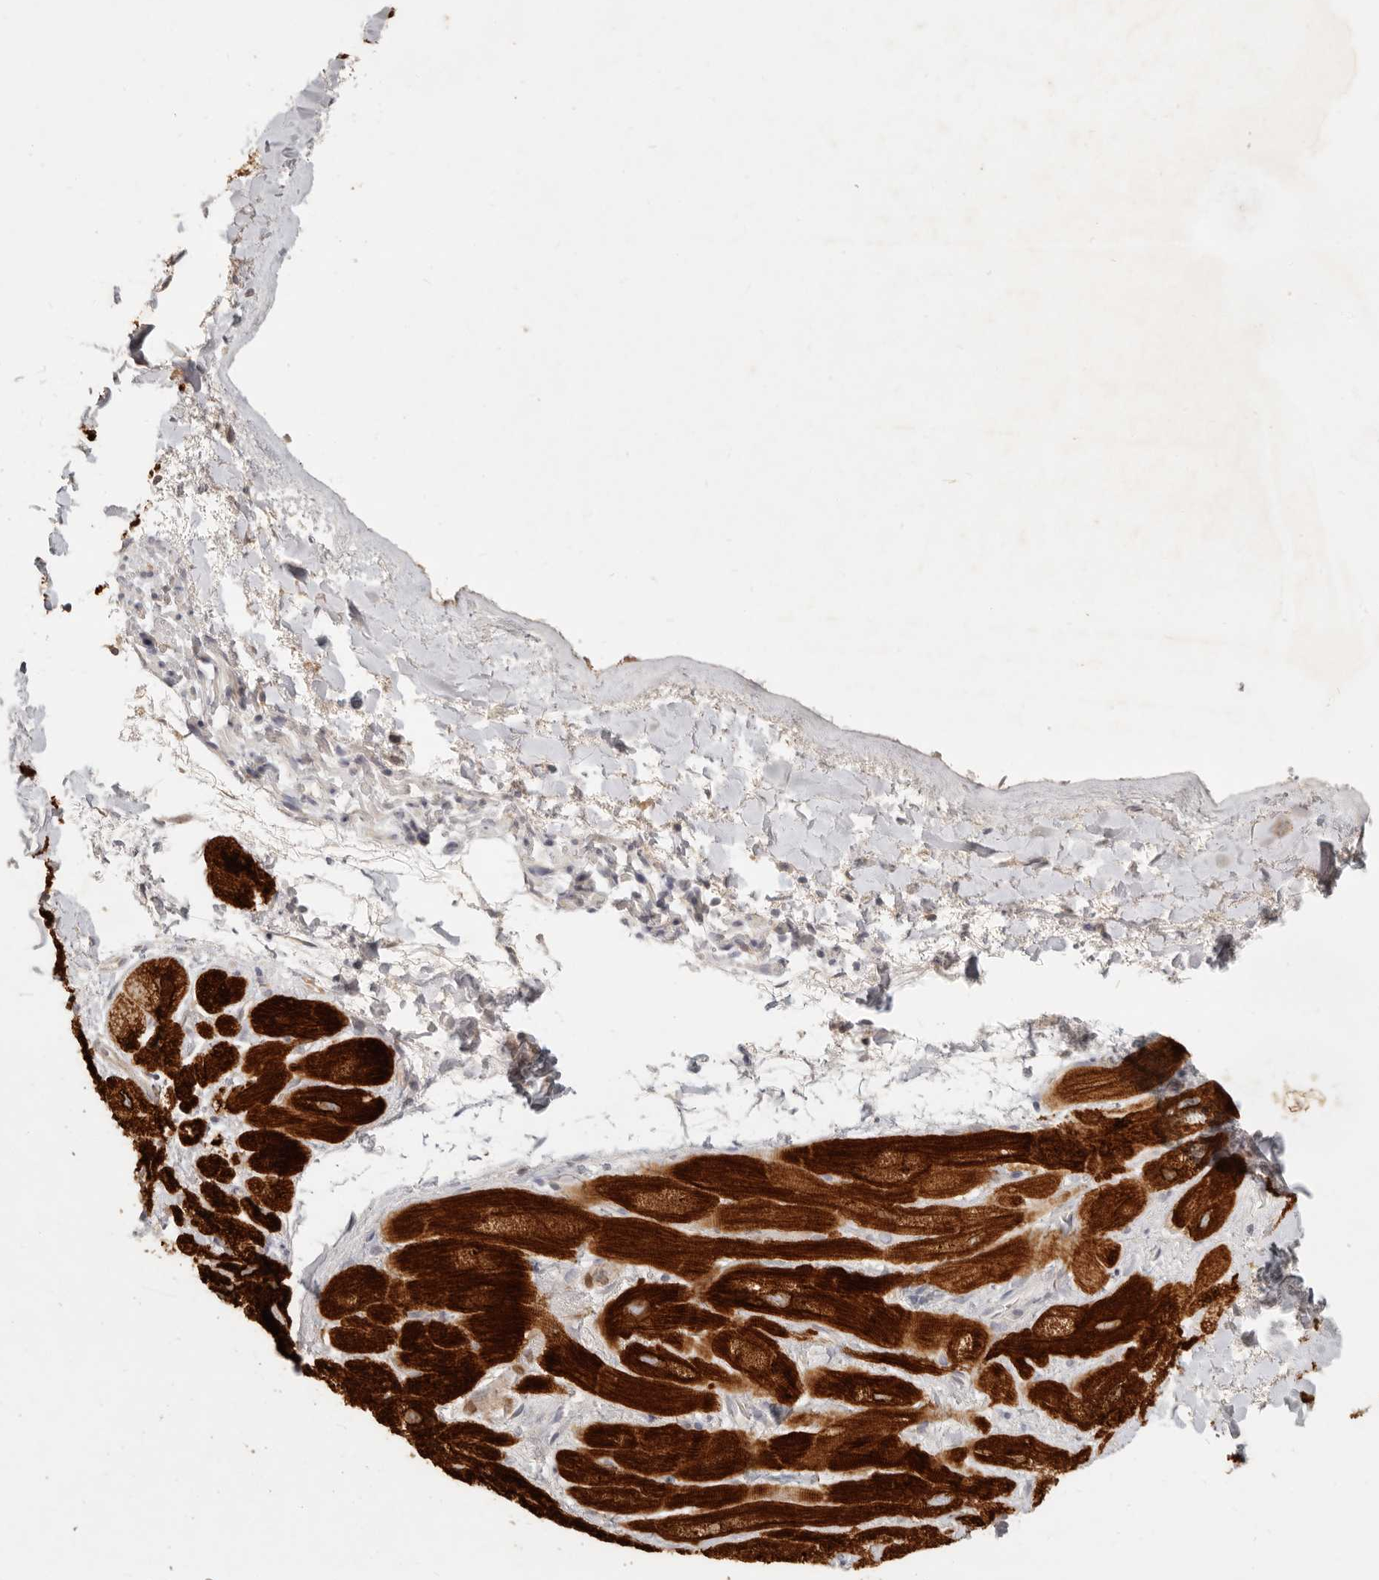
{"staining": {"intensity": "strong", "quantity": ">75%", "location": "cytoplasmic/membranous"}, "tissue": "heart muscle", "cell_type": "Cardiomyocytes", "image_type": "normal", "snomed": [{"axis": "morphology", "description": "Normal tissue, NOS"}, {"axis": "topography", "description": "Heart"}], "caption": "Immunohistochemistry micrograph of normal heart muscle: human heart muscle stained using IHC exhibits high levels of strong protein expression localized specifically in the cytoplasmic/membranous of cardiomyocytes, appearing as a cytoplasmic/membranous brown color.", "gene": "PABPC4", "patient": {"sex": "male", "age": 49}}